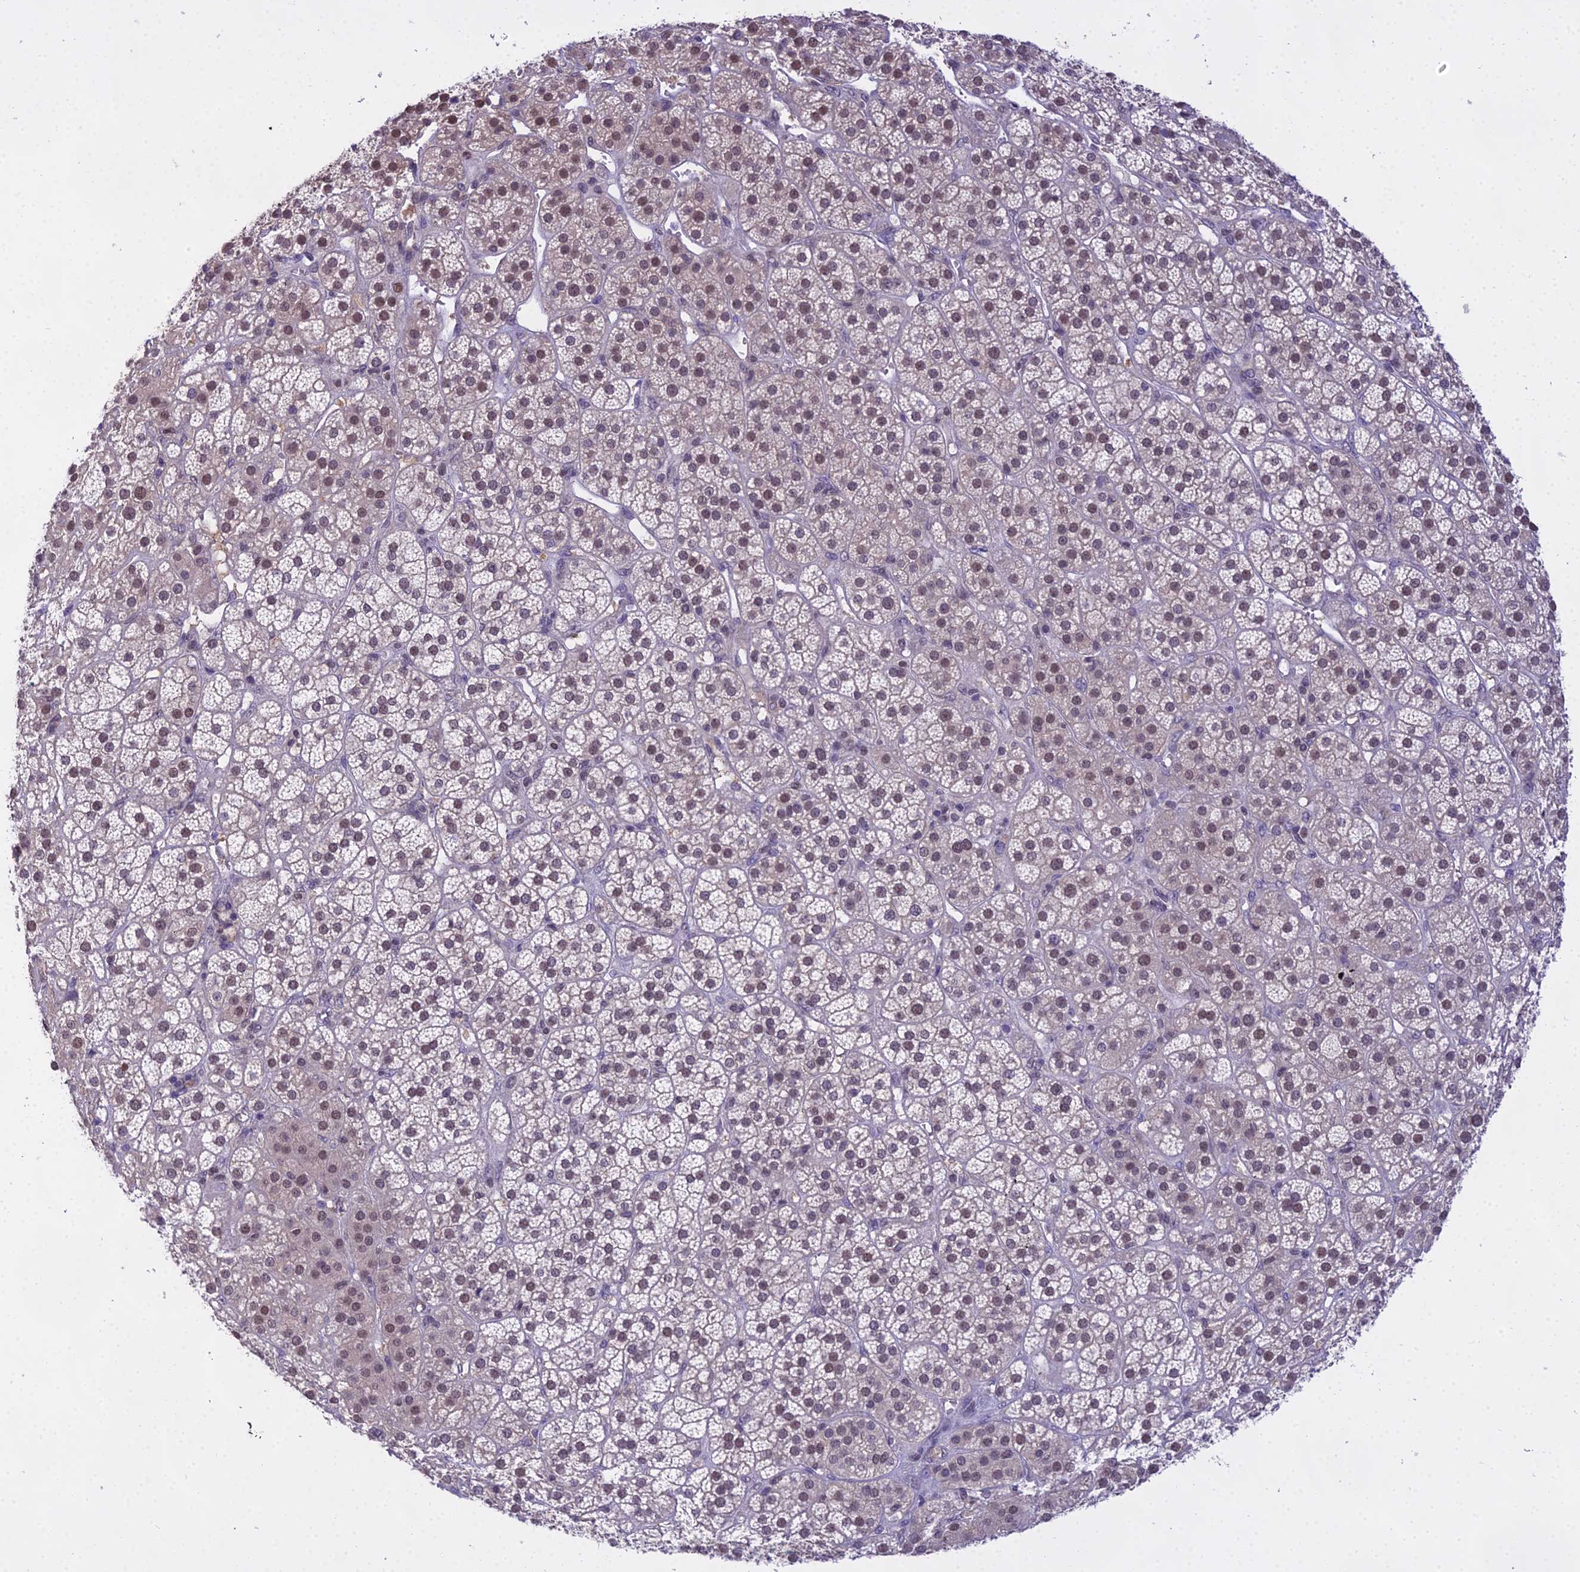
{"staining": {"intensity": "weak", "quantity": ">75%", "location": "nuclear"}, "tissue": "adrenal gland", "cell_type": "Glandular cells", "image_type": "normal", "snomed": [{"axis": "morphology", "description": "Normal tissue, NOS"}, {"axis": "topography", "description": "Adrenal gland"}], "caption": "A low amount of weak nuclear staining is appreciated in about >75% of glandular cells in unremarkable adrenal gland. (Stains: DAB in brown, nuclei in blue, Microscopy: brightfield microscopy at high magnification).", "gene": "MAT2A", "patient": {"sex": "female", "age": 70}}